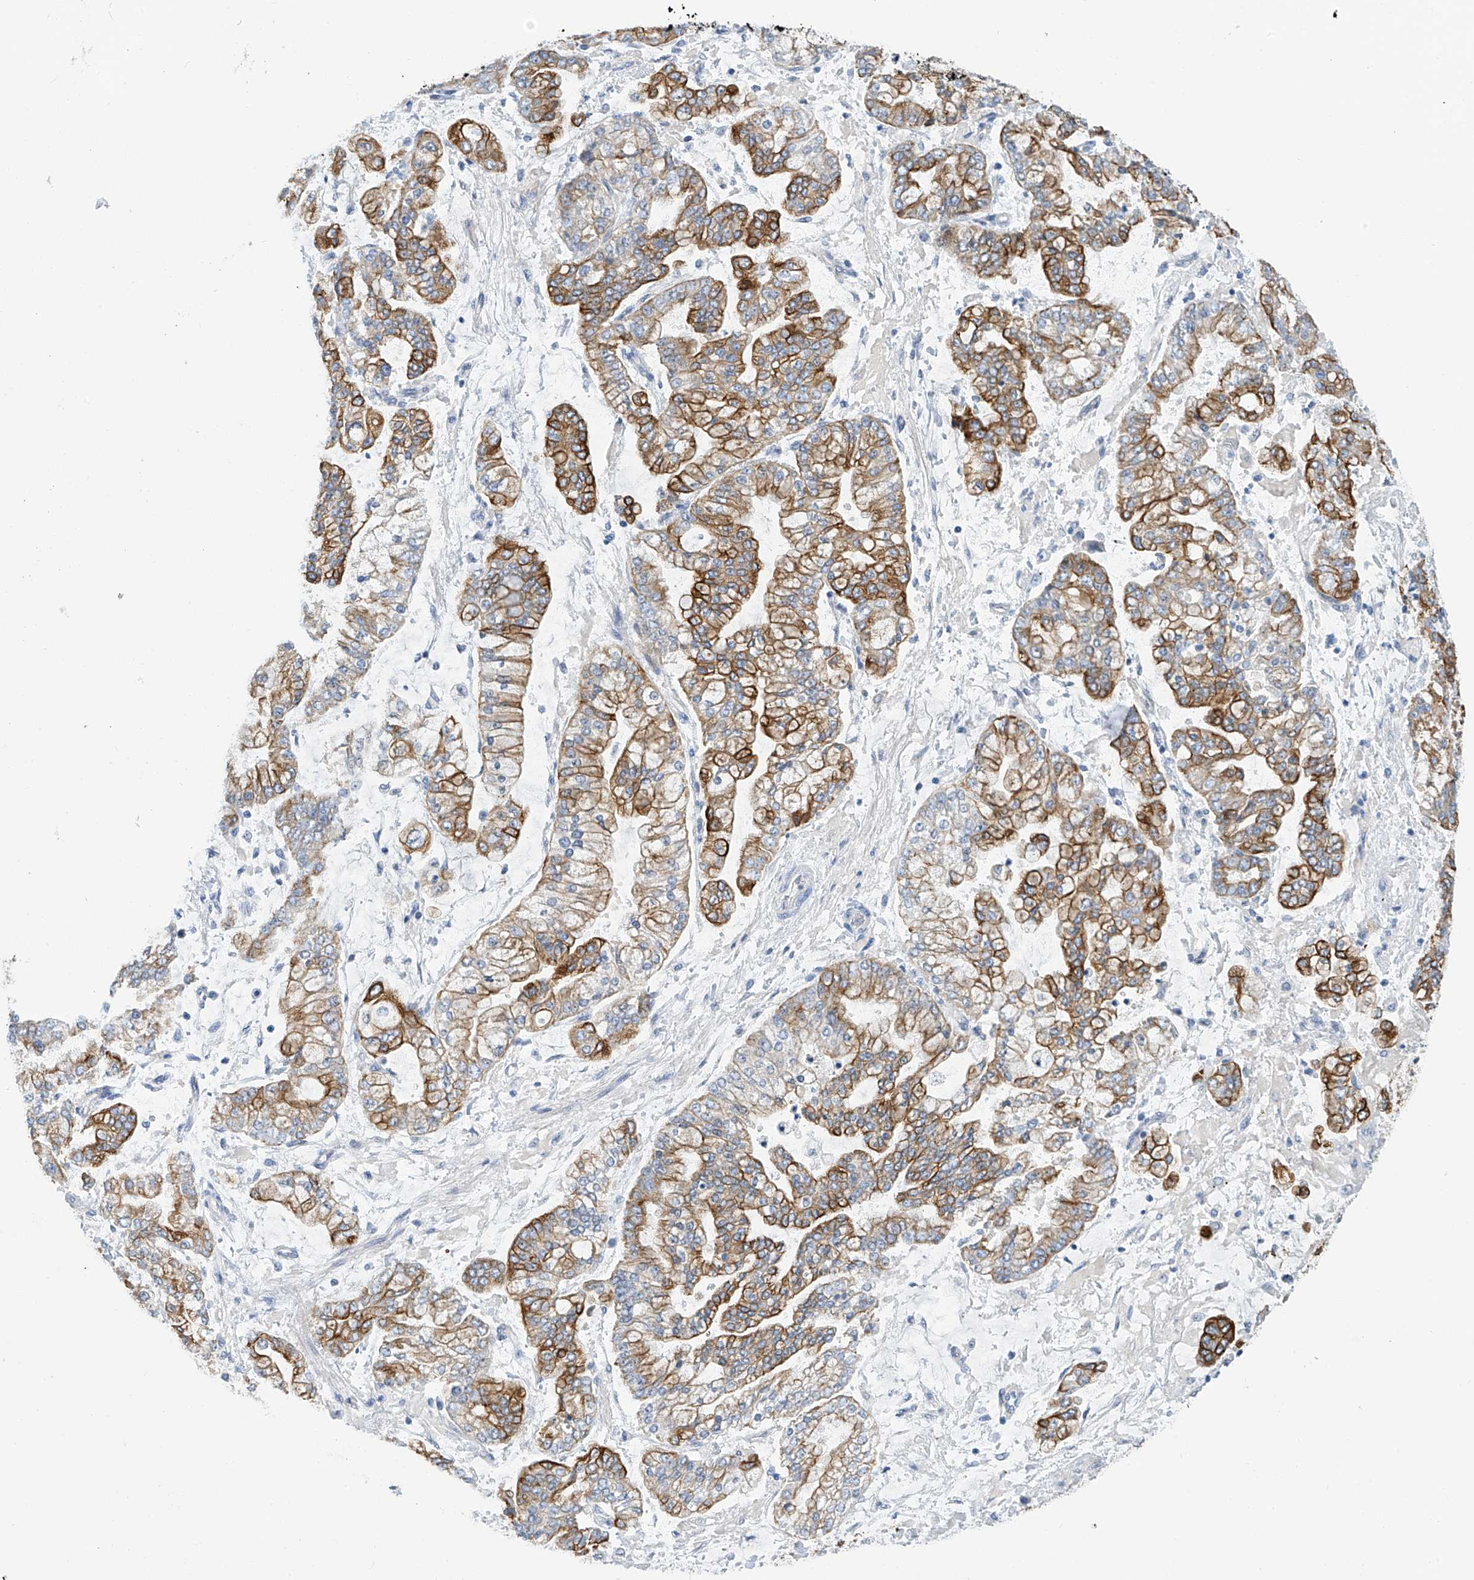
{"staining": {"intensity": "strong", "quantity": "25%-75%", "location": "cytoplasmic/membranous"}, "tissue": "stomach cancer", "cell_type": "Tumor cells", "image_type": "cancer", "snomed": [{"axis": "morphology", "description": "Normal tissue, NOS"}, {"axis": "morphology", "description": "Adenocarcinoma, NOS"}, {"axis": "topography", "description": "Stomach, upper"}, {"axis": "topography", "description": "Stomach"}], "caption": "A high amount of strong cytoplasmic/membranous expression is seen in about 25%-75% of tumor cells in stomach cancer tissue. The staining was performed using DAB, with brown indicating positive protein expression. Nuclei are stained blue with hematoxylin.", "gene": "PIK3C2B", "patient": {"sex": "male", "age": 76}}